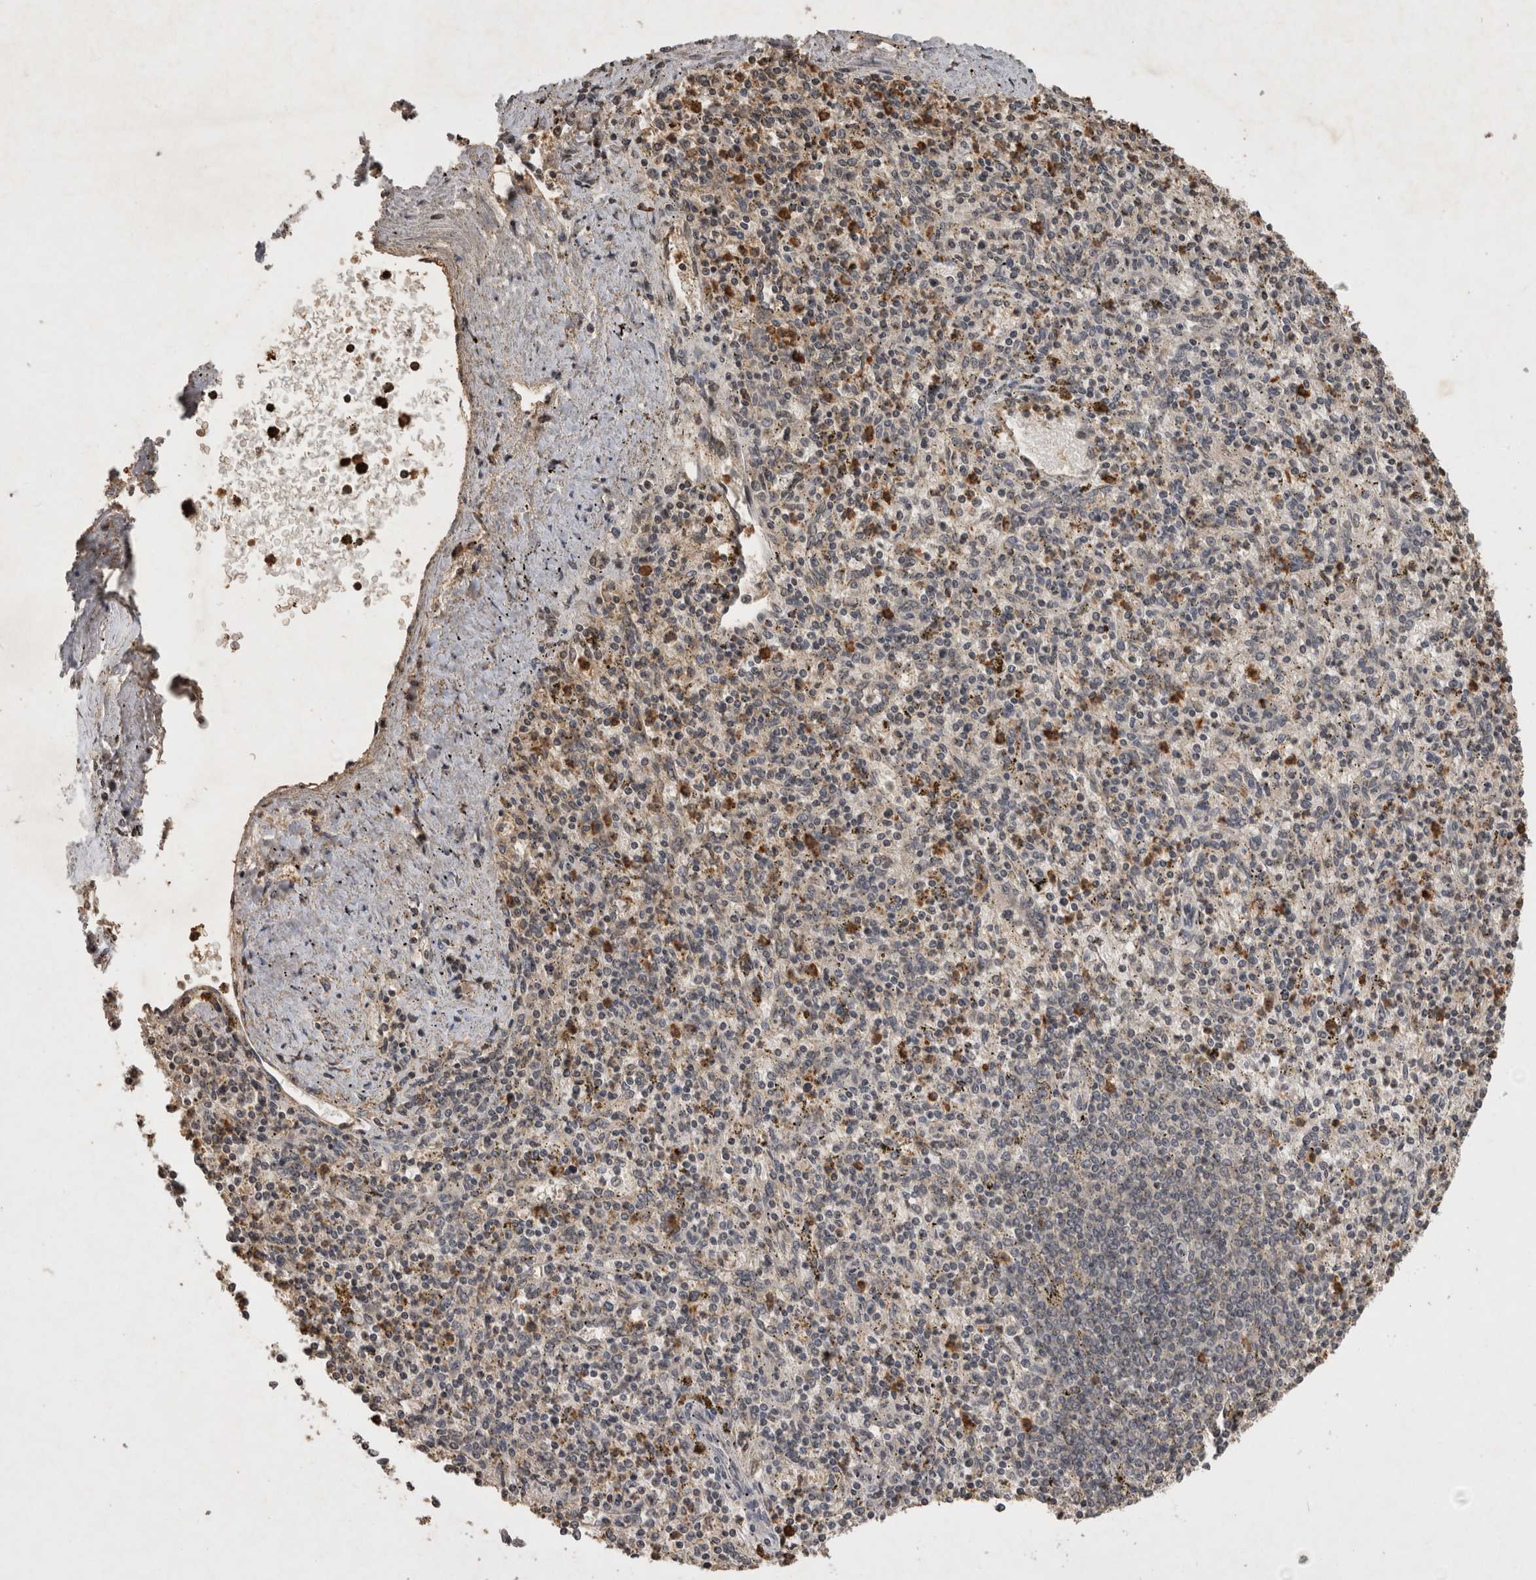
{"staining": {"intensity": "moderate", "quantity": "<25%", "location": "cytoplasmic/membranous"}, "tissue": "spleen", "cell_type": "Cells in red pulp", "image_type": "normal", "snomed": [{"axis": "morphology", "description": "Normal tissue, NOS"}, {"axis": "topography", "description": "Spleen"}], "caption": "Immunohistochemical staining of benign human spleen shows low levels of moderate cytoplasmic/membranous staining in approximately <25% of cells in red pulp.", "gene": "HRK", "patient": {"sex": "male", "age": 72}}